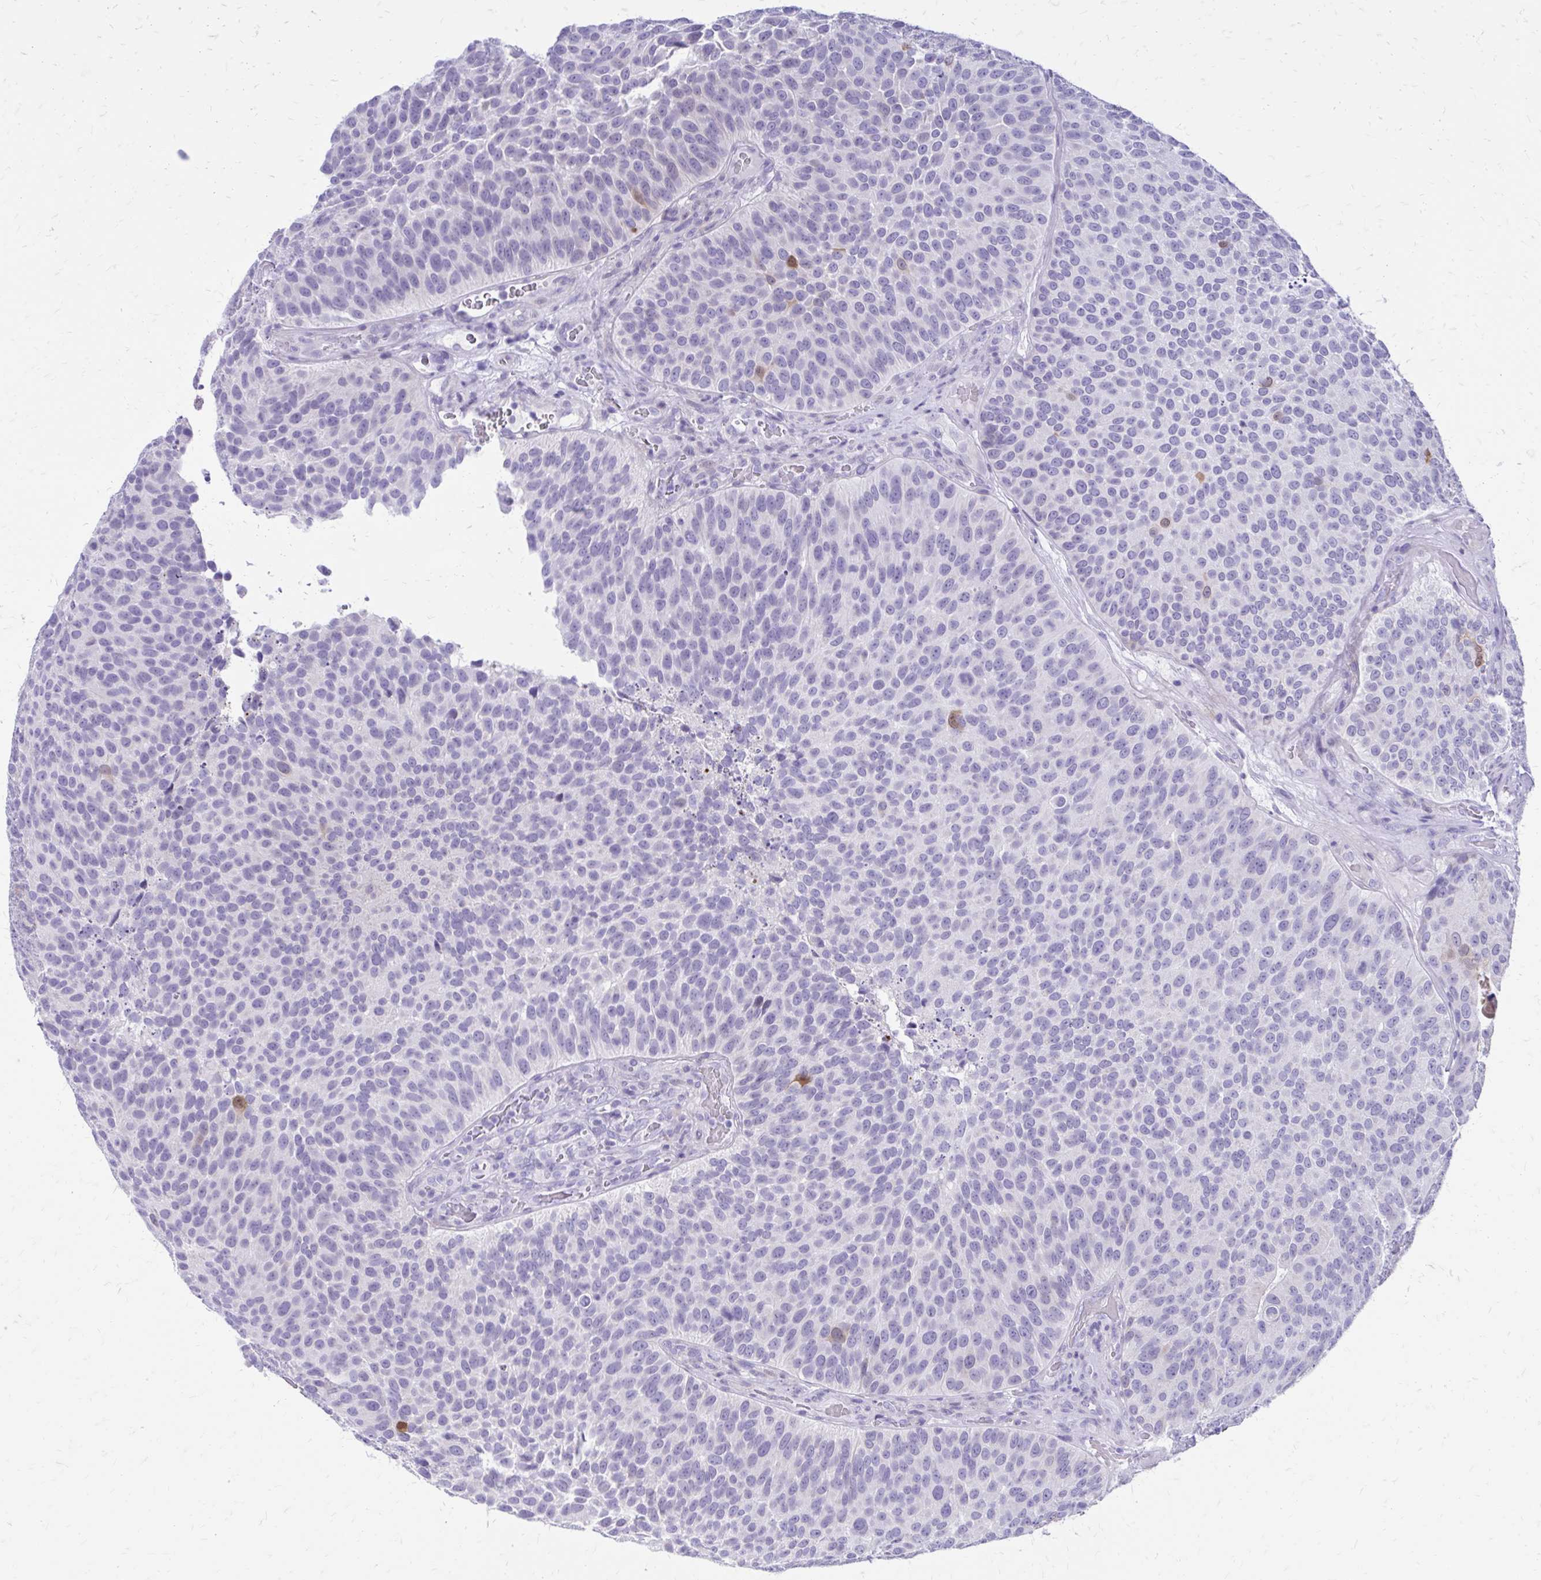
{"staining": {"intensity": "negative", "quantity": "none", "location": "none"}, "tissue": "urothelial cancer", "cell_type": "Tumor cells", "image_type": "cancer", "snomed": [{"axis": "morphology", "description": "Urothelial carcinoma, Low grade"}, {"axis": "topography", "description": "Urinary bladder"}], "caption": "Protein analysis of low-grade urothelial carcinoma displays no significant staining in tumor cells. (DAB (3,3'-diaminobenzidine) IHC, high magnification).", "gene": "LCN15", "patient": {"sex": "male", "age": 76}}